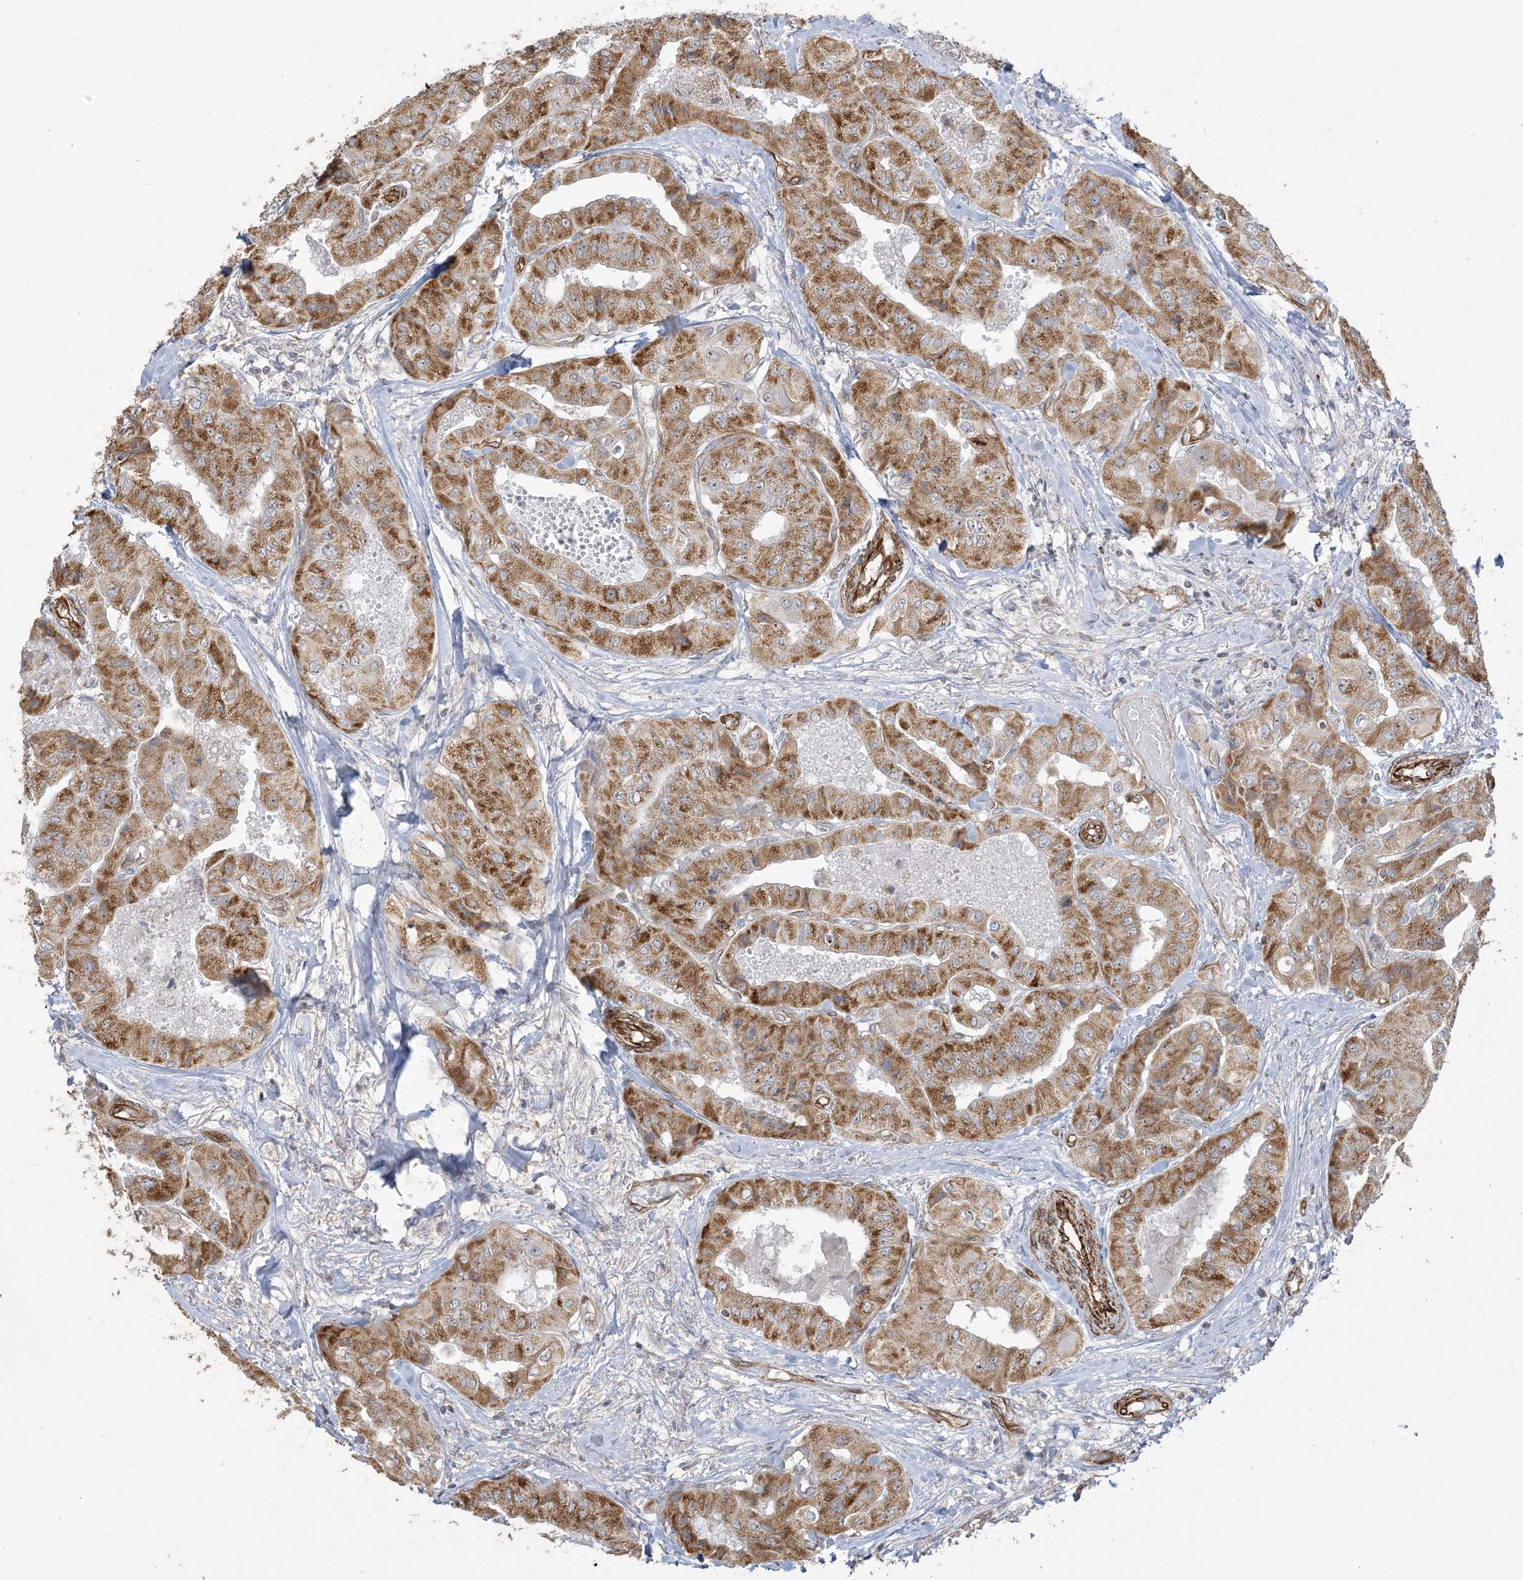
{"staining": {"intensity": "moderate", "quantity": ">75%", "location": "cytoplasmic/membranous"}, "tissue": "thyroid cancer", "cell_type": "Tumor cells", "image_type": "cancer", "snomed": [{"axis": "morphology", "description": "Papillary adenocarcinoma, NOS"}, {"axis": "topography", "description": "Thyroid gland"}], "caption": "There is medium levels of moderate cytoplasmic/membranous expression in tumor cells of thyroid cancer, as demonstrated by immunohistochemical staining (brown color).", "gene": "AGA", "patient": {"sex": "female", "age": 59}}